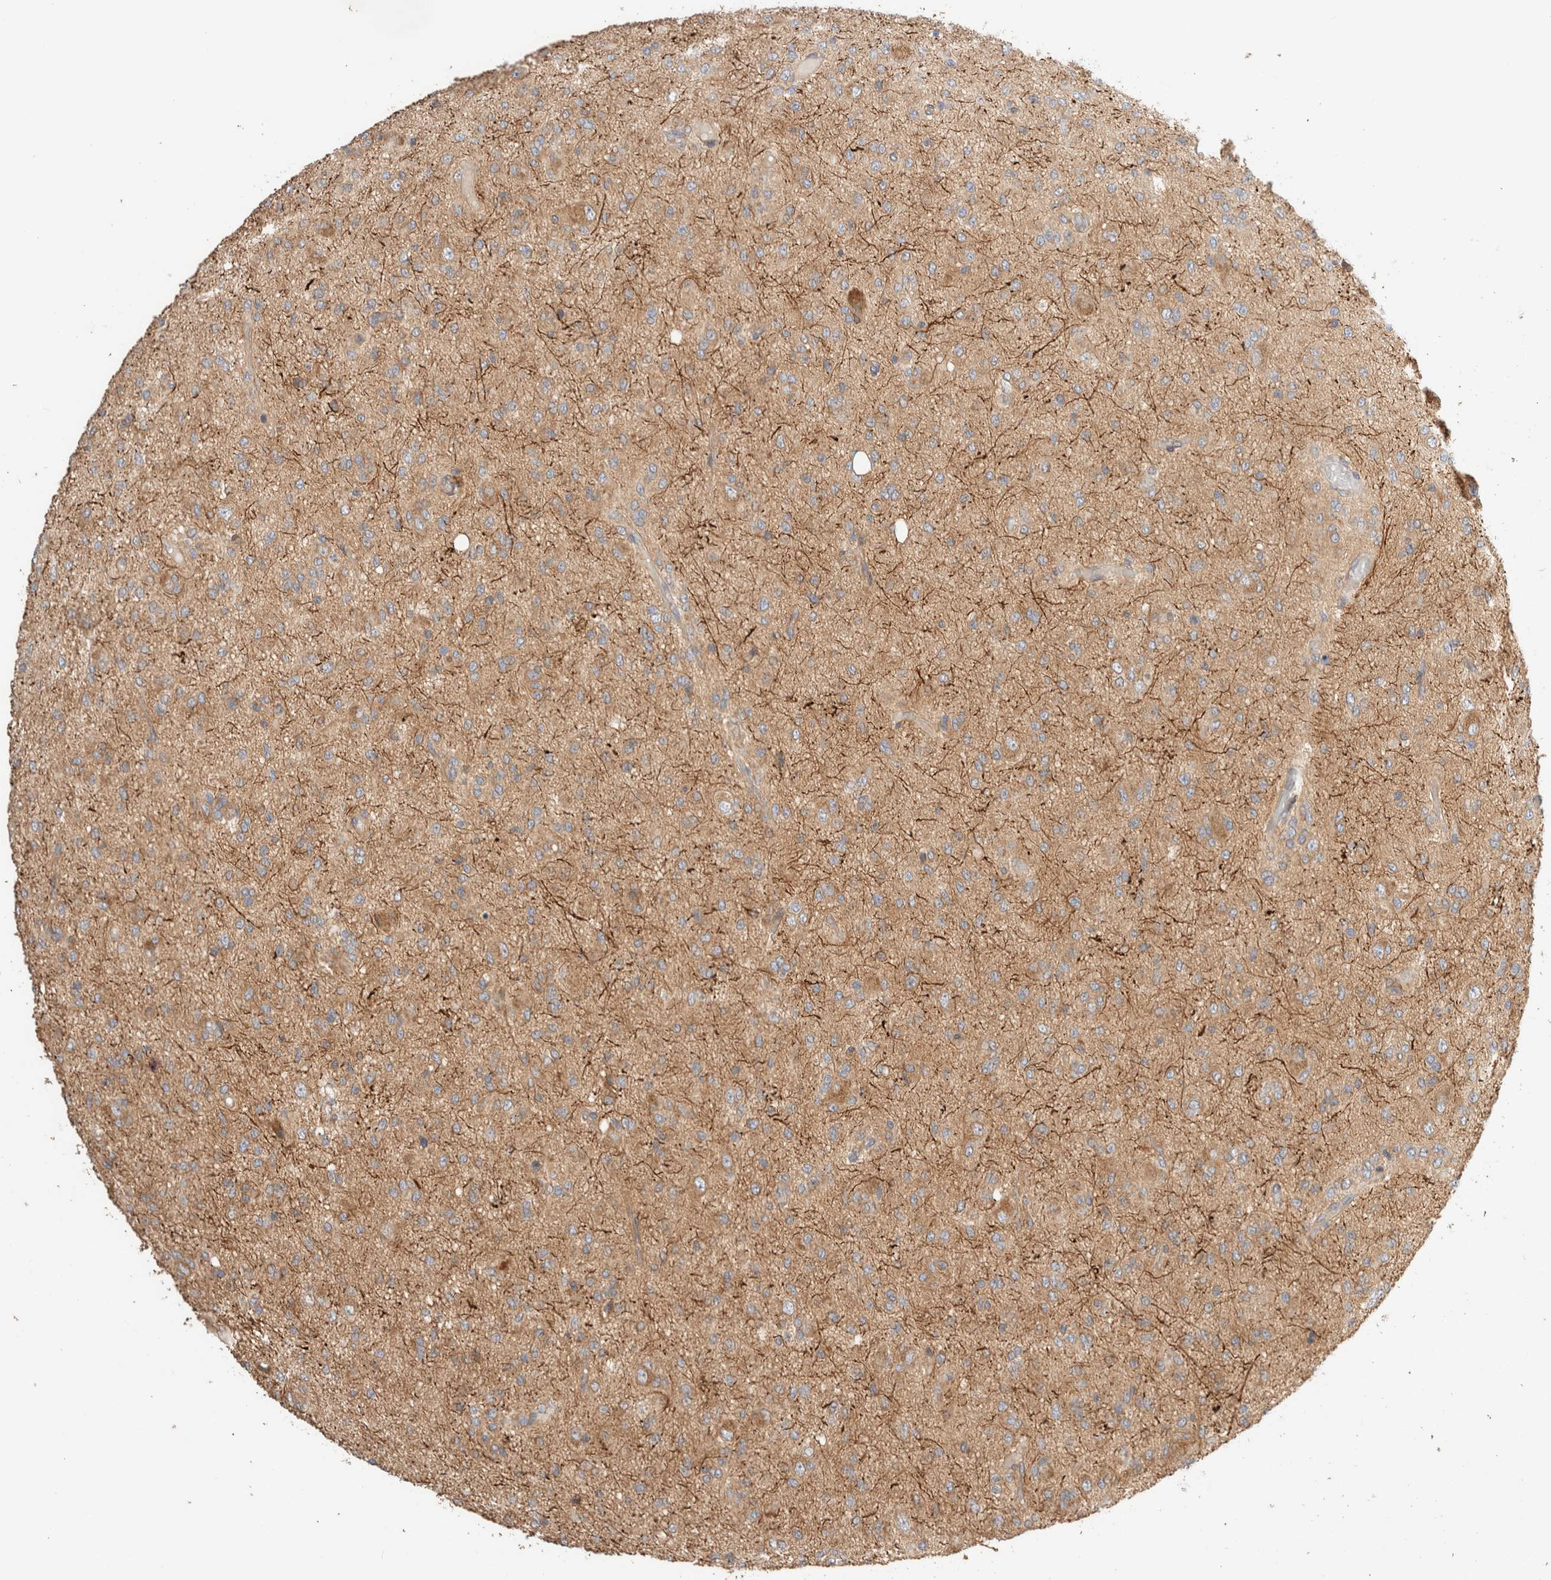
{"staining": {"intensity": "weak", "quantity": "25%-75%", "location": "cytoplasmic/membranous"}, "tissue": "glioma", "cell_type": "Tumor cells", "image_type": "cancer", "snomed": [{"axis": "morphology", "description": "Glioma, malignant, High grade"}, {"axis": "topography", "description": "Brain"}], "caption": "High-magnification brightfield microscopy of high-grade glioma (malignant) stained with DAB (brown) and counterstained with hematoxylin (blue). tumor cells exhibit weak cytoplasmic/membranous staining is identified in approximately25%-75% of cells. The protein of interest is shown in brown color, while the nuclei are stained blue.", "gene": "B3GNTL1", "patient": {"sex": "female", "age": 59}}